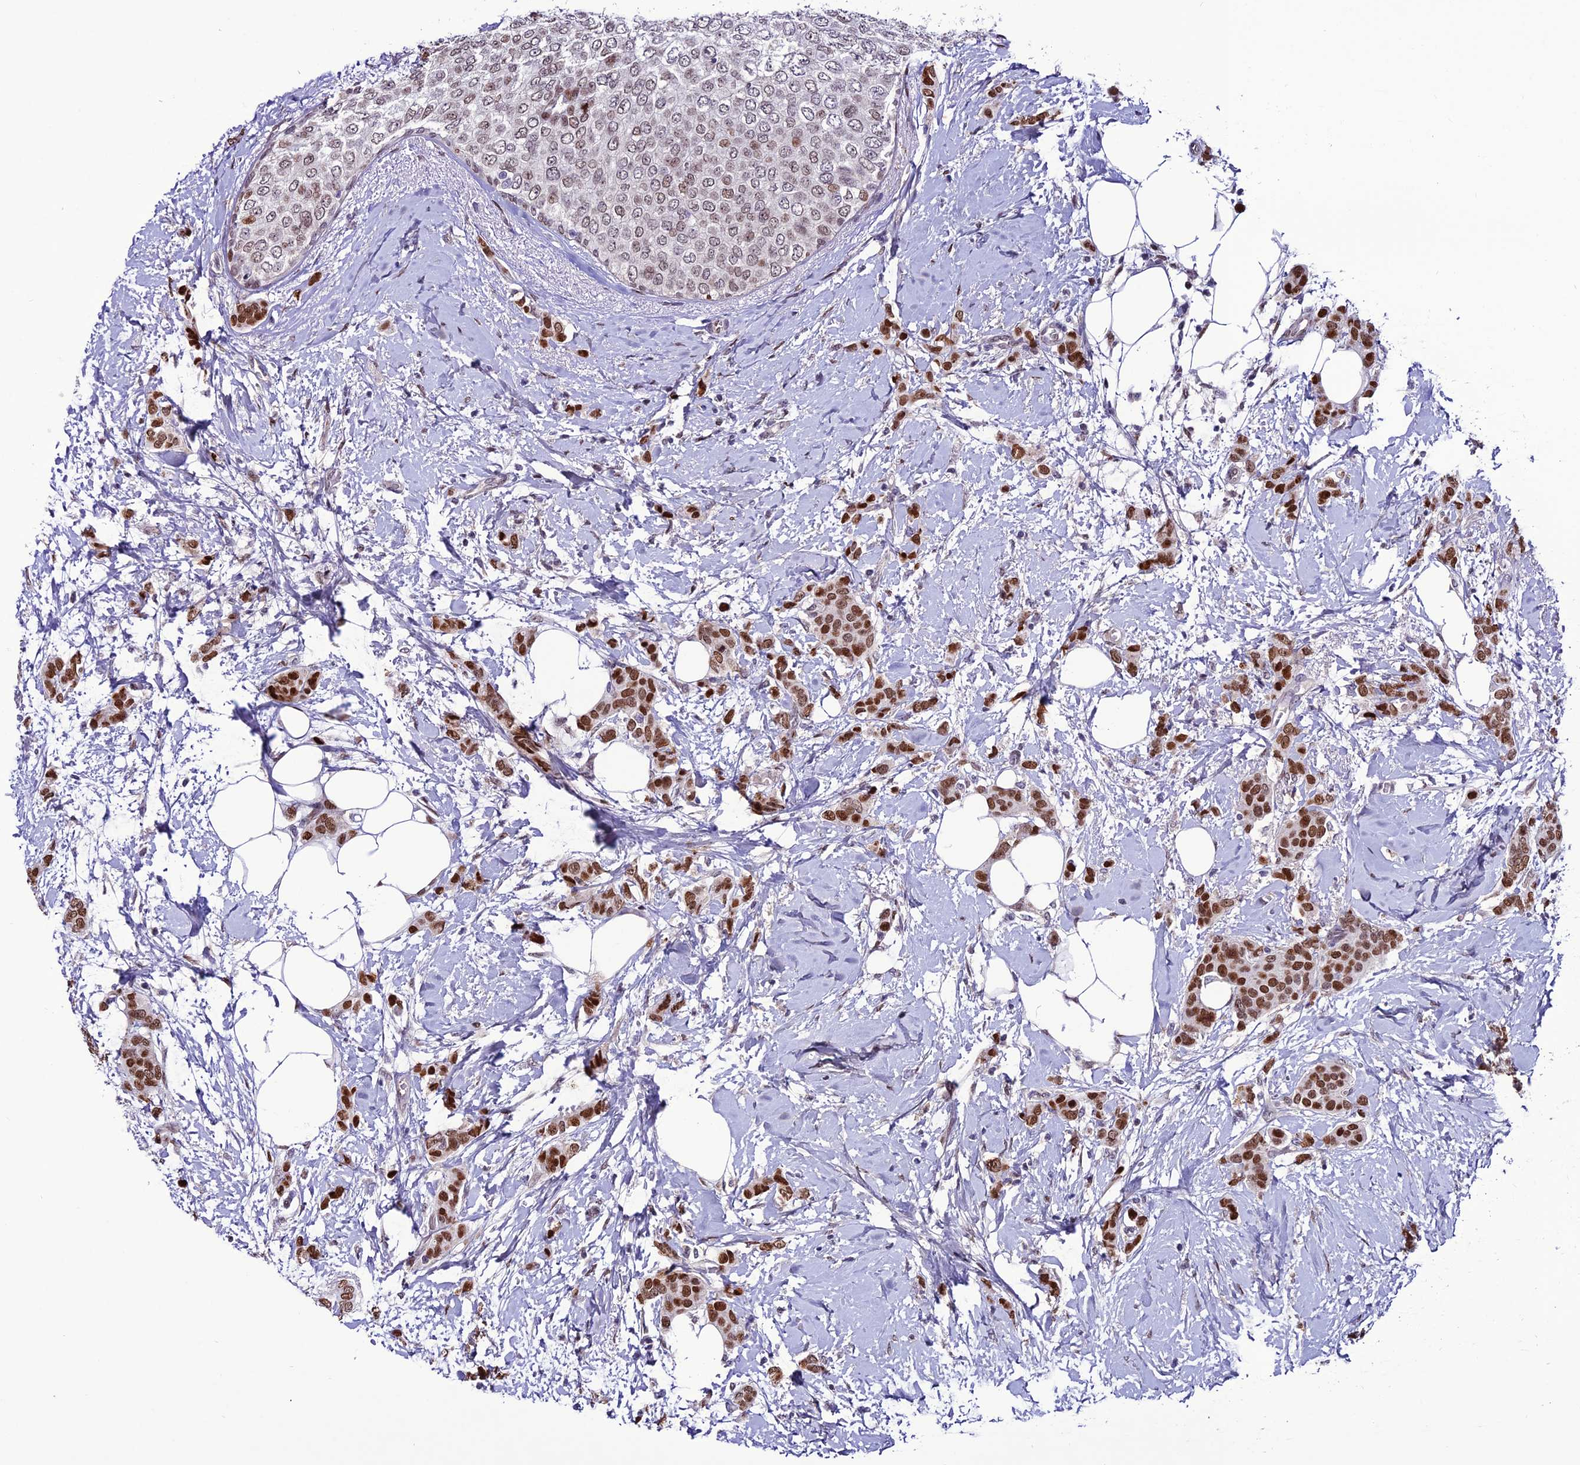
{"staining": {"intensity": "strong", "quantity": ">75%", "location": "nuclear"}, "tissue": "breast cancer", "cell_type": "Tumor cells", "image_type": "cancer", "snomed": [{"axis": "morphology", "description": "Duct carcinoma"}, {"axis": "topography", "description": "Breast"}], "caption": "Tumor cells reveal high levels of strong nuclear staining in about >75% of cells in human breast cancer (infiltrating ductal carcinoma).", "gene": "ZNF707", "patient": {"sex": "female", "age": 72}}